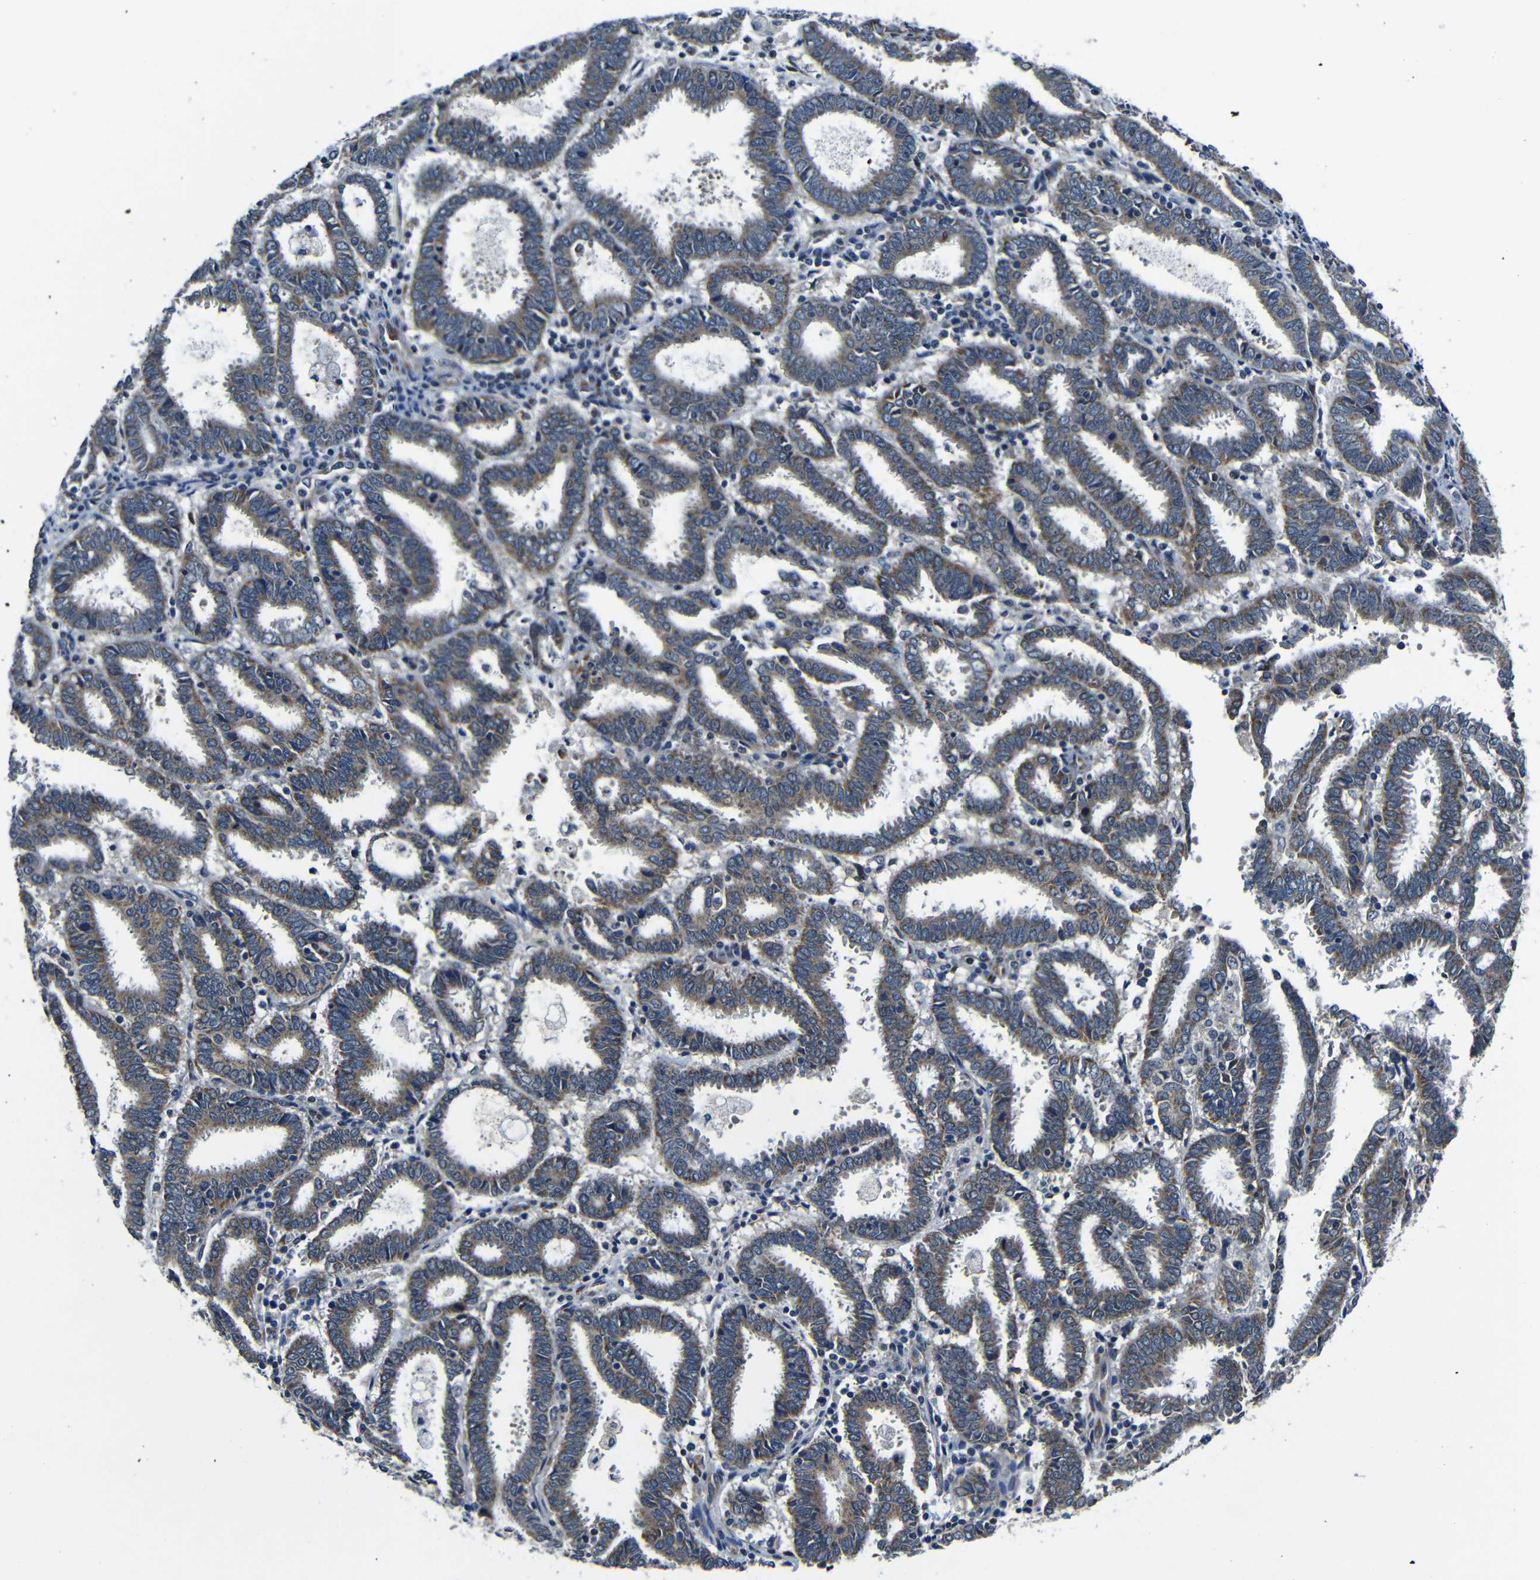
{"staining": {"intensity": "moderate", "quantity": ">75%", "location": "cytoplasmic/membranous"}, "tissue": "endometrial cancer", "cell_type": "Tumor cells", "image_type": "cancer", "snomed": [{"axis": "morphology", "description": "Adenocarcinoma, NOS"}, {"axis": "topography", "description": "Uterus"}], "caption": "Immunohistochemical staining of human endometrial cancer reveals medium levels of moderate cytoplasmic/membranous protein staining in about >75% of tumor cells.", "gene": "FKBP14", "patient": {"sex": "female", "age": 83}}